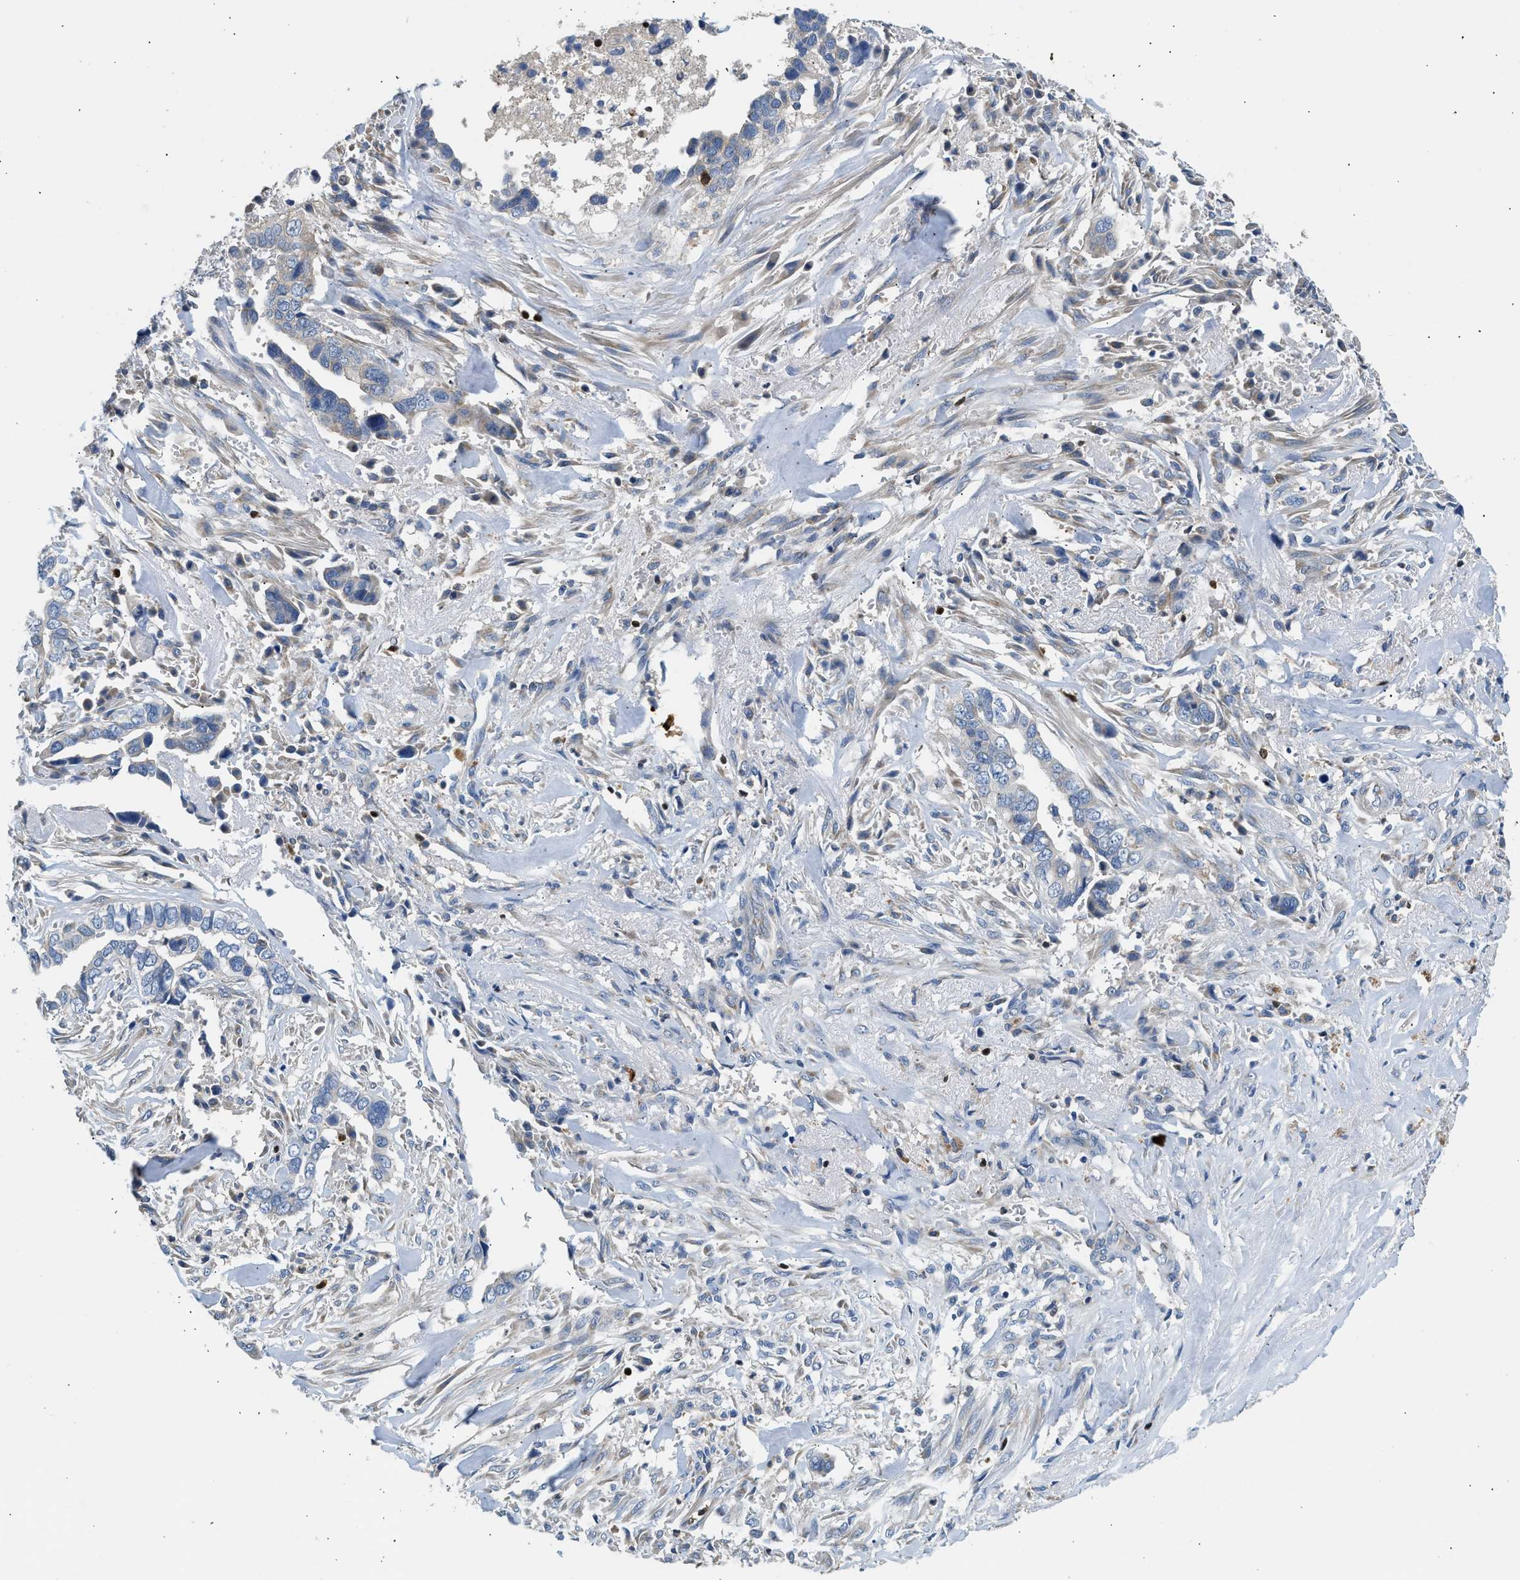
{"staining": {"intensity": "negative", "quantity": "none", "location": "none"}, "tissue": "liver cancer", "cell_type": "Tumor cells", "image_type": "cancer", "snomed": [{"axis": "morphology", "description": "Cholangiocarcinoma"}, {"axis": "topography", "description": "Liver"}], "caption": "There is no significant staining in tumor cells of liver cancer (cholangiocarcinoma).", "gene": "TOX", "patient": {"sex": "female", "age": 79}}